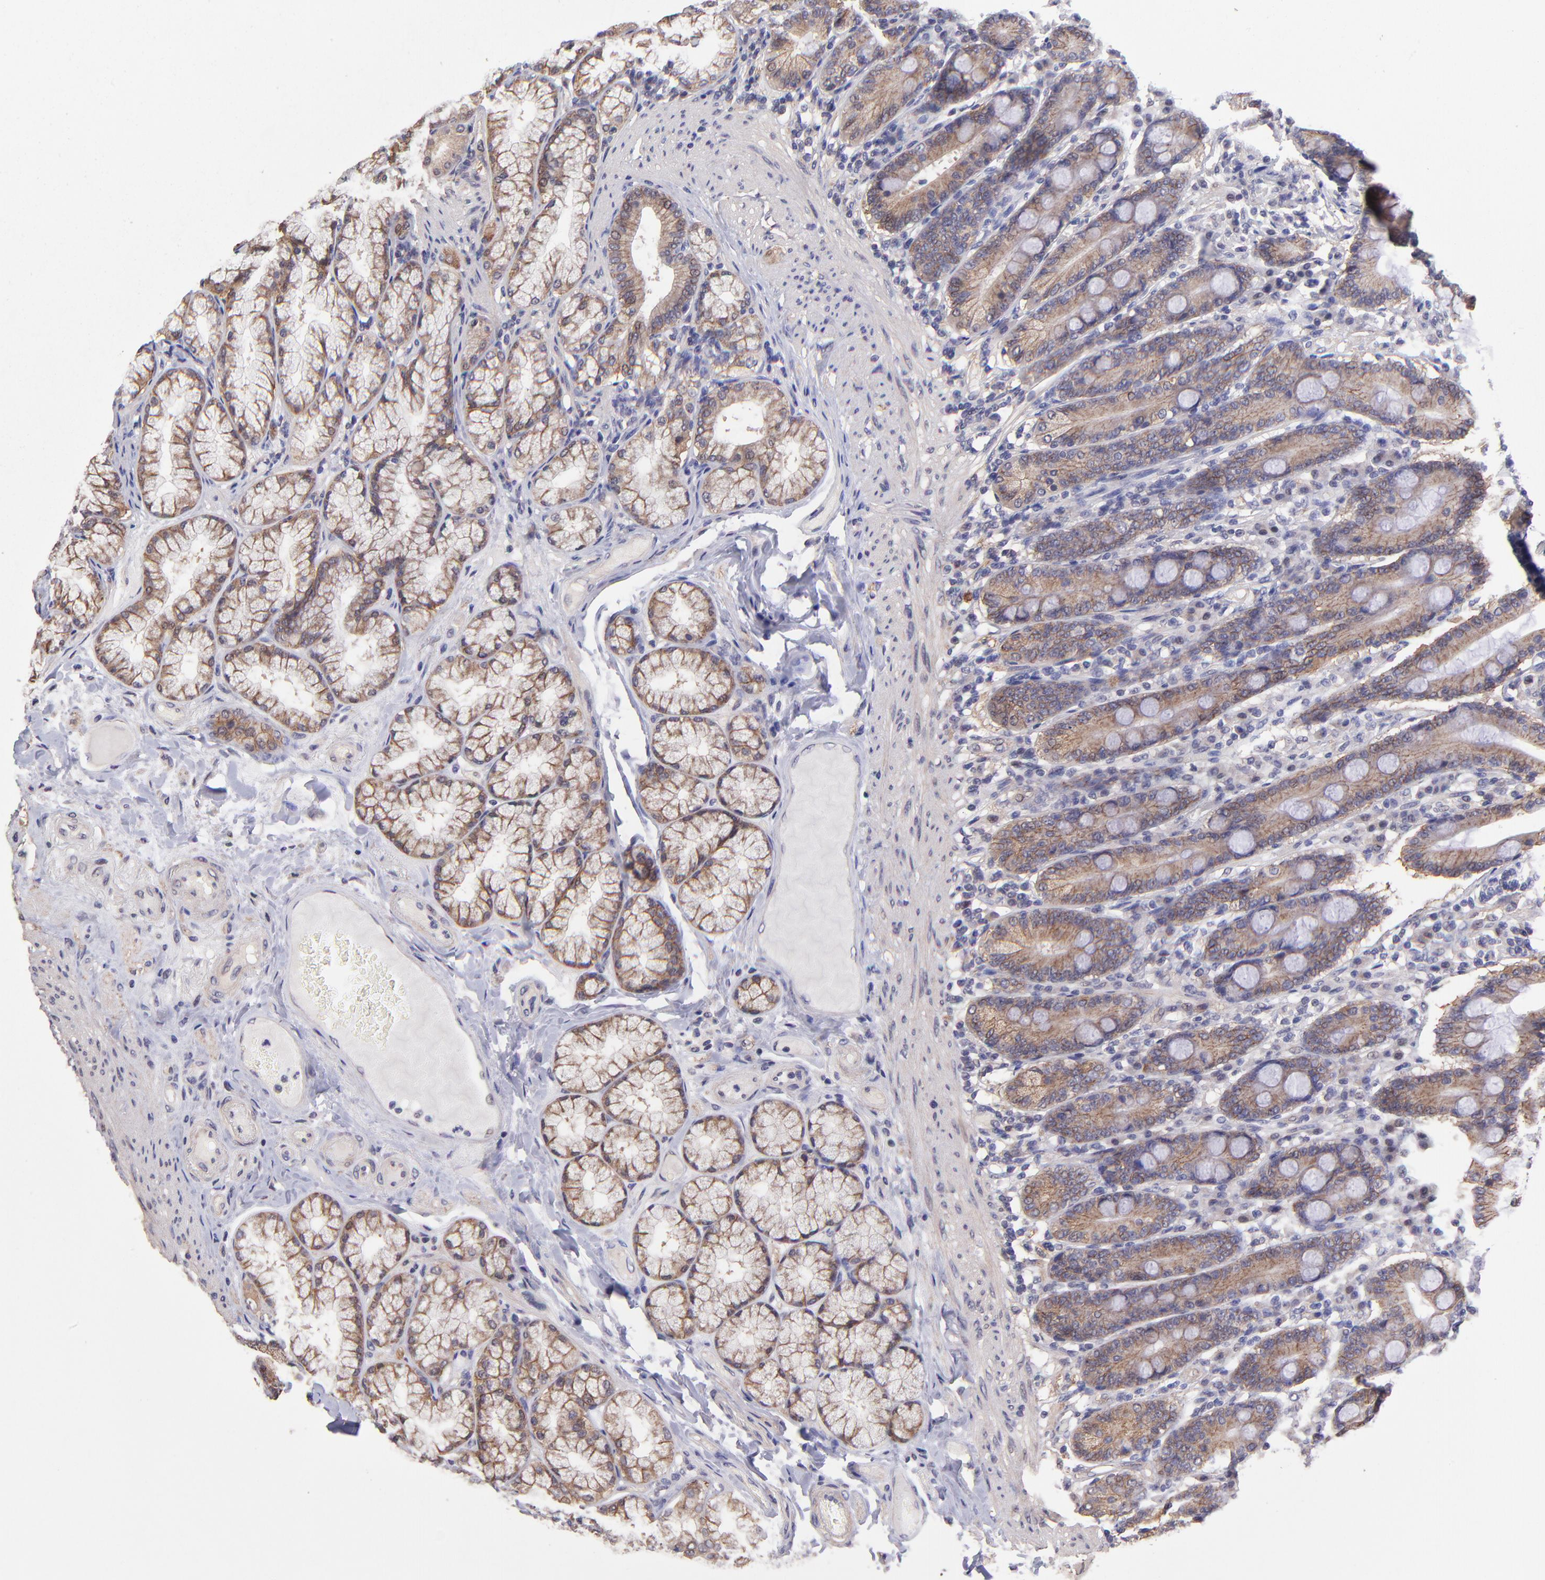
{"staining": {"intensity": "moderate", "quantity": ">75%", "location": "cytoplasmic/membranous"}, "tissue": "duodenum", "cell_type": "Glandular cells", "image_type": "normal", "snomed": [{"axis": "morphology", "description": "Normal tissue, NOS"}, {"axis": "topography", "description": "Duodenum"}], "caption": "A medium amount of moderate cytoplasmic/membranous positivity is appreciated in about >75% of glandular cells in normal duodenum.", "gene": "NSF", "patient": {"sex": "female", "age": 64}}